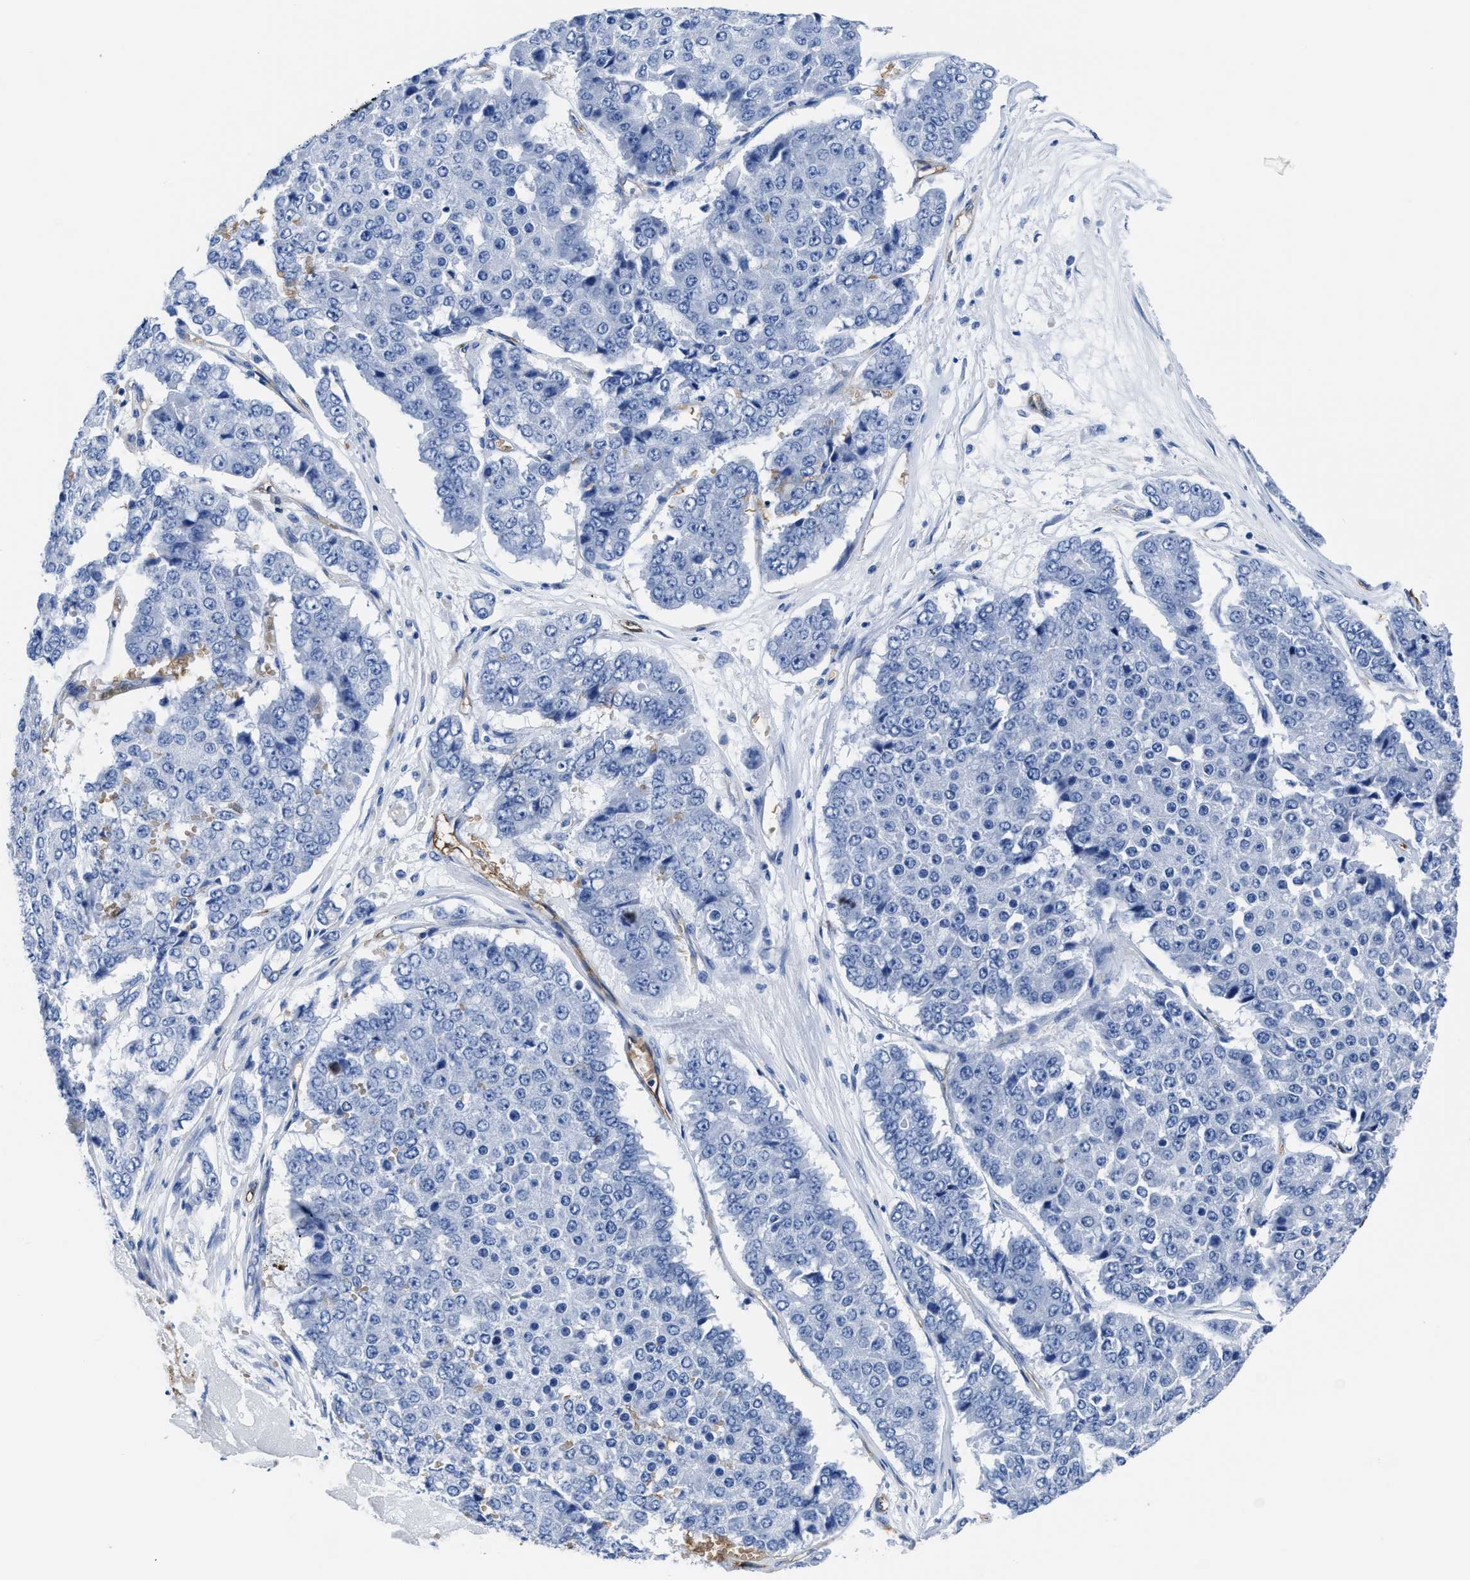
{"staining": {"intensity": "negative", "quantity": "none", "location": "none"}, "tissue": "pancreatic cancer", "cell_type": "Tumor cells", "image_type": "cancer", "snomed": [{"axis": "morphology", "description": "Adenocarcinoma, NOS"}, {"axis": "topography", "description": "Pancreas"}], "caption": "High power microscopy histopathology image of an immunohistochemistry (IHC) histopathology image of adenocarcinoma (pancreatic), revealing no significant positivity in tumor cells. (Immunohistochemistry, brightfield microscopy, high magnification).", "gene": "AQP1", "patient": {"sex": "male", "age": 50}}